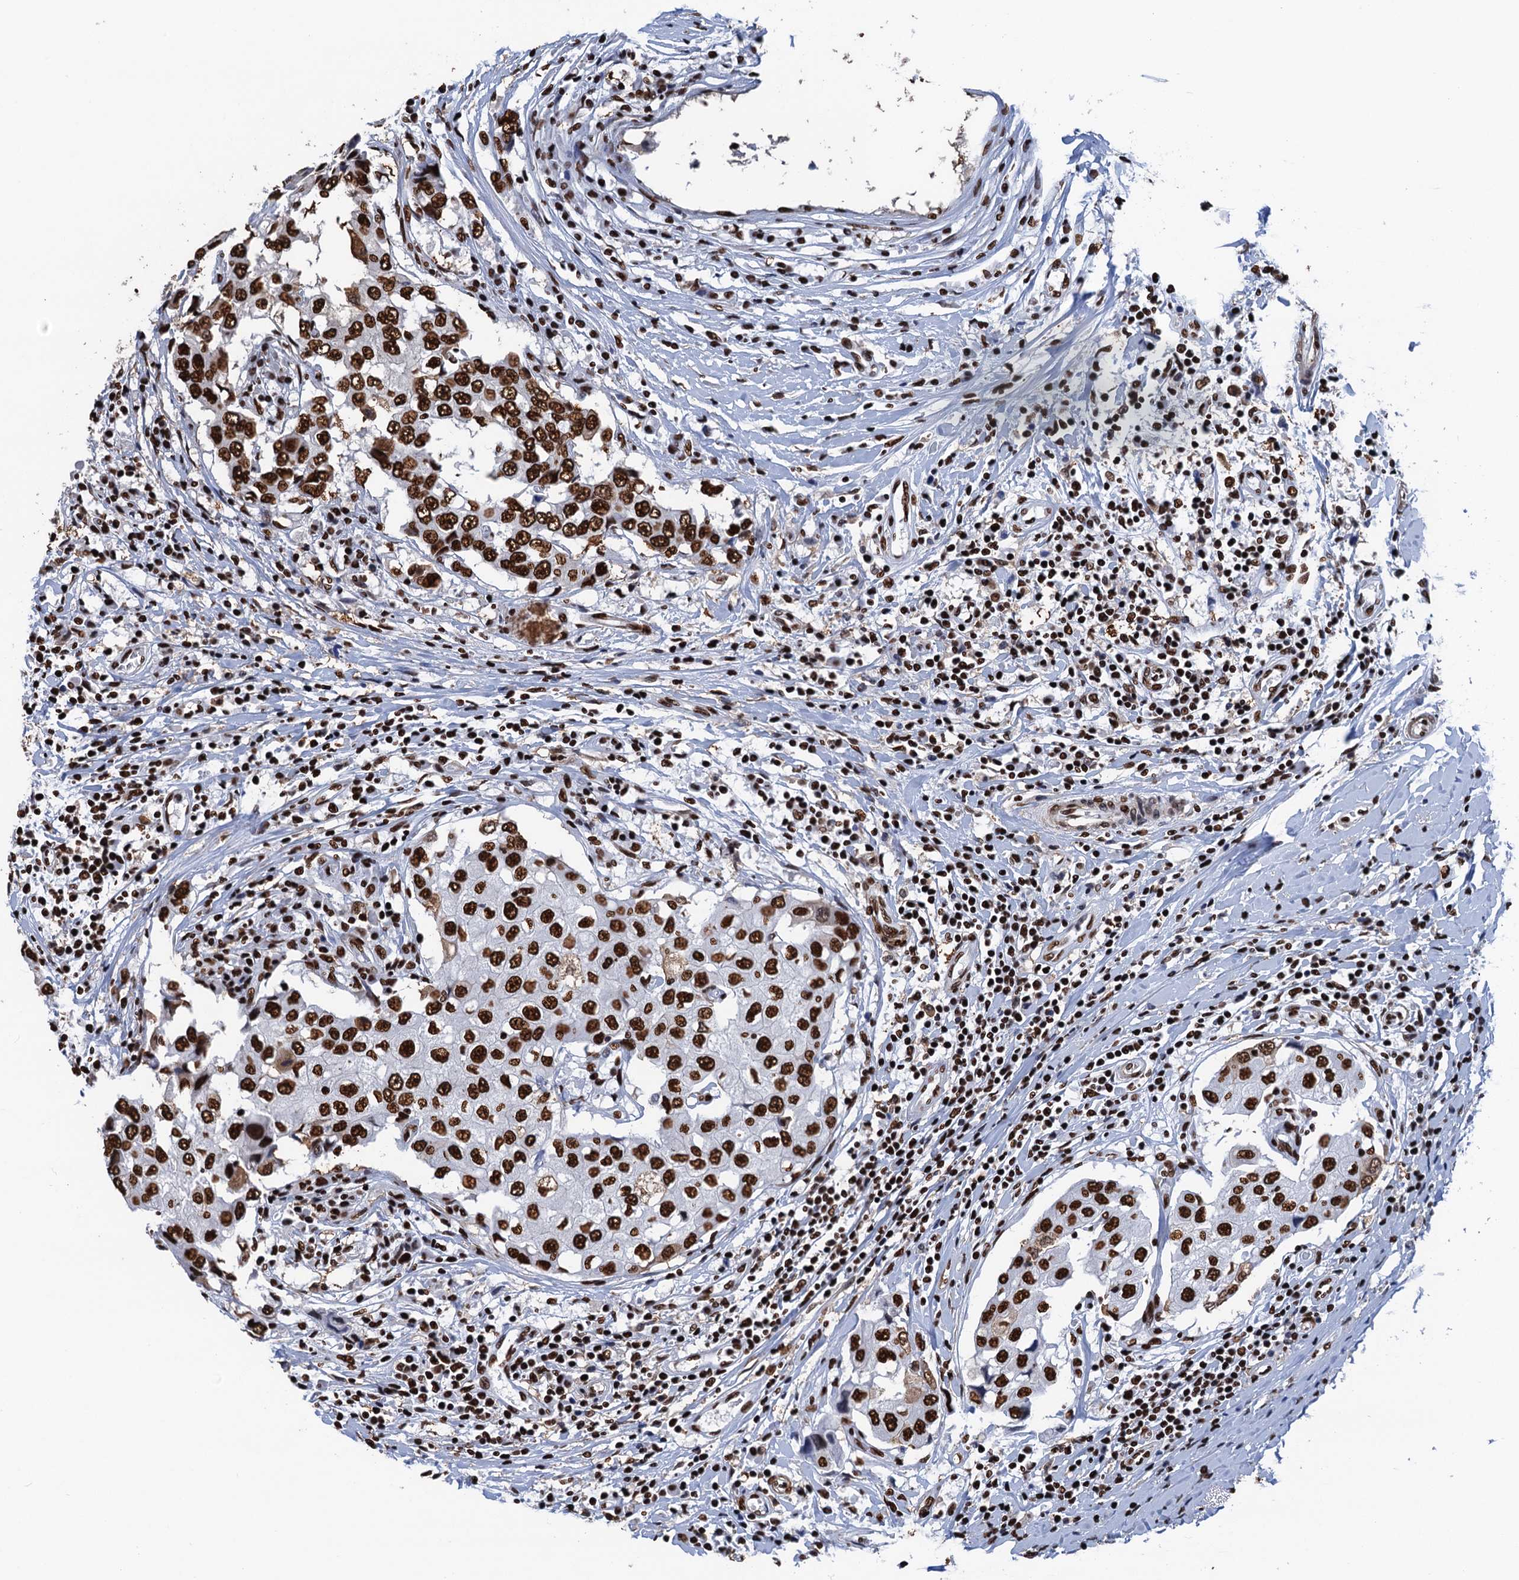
{"staining": {"intensity": "strong", "quantity": ">75%", "location": "nuclear"}, "tissue": "breast cancer", "cell_type": "Tumor cells", "image_type": "cancer", "snomed": [{"axis": "morphology", "description": "Duct carcinoma"}, {"axis": "topography", "description": "Breast"}], "caption": "Immunohistochemistry (IHC) staining of breast cancer, which shows high levels of strong nuclear expression in about >75% of tumor cells indicating strong nuclear protein positivity. The staining was performed using DAB (3,3'-diaminobenzidine) (brown) for protein detection and nuclei were counterstained in hematoxylin (blue).", "gene": "UBA2", "patient": {"sex": "female", "age": 27}}